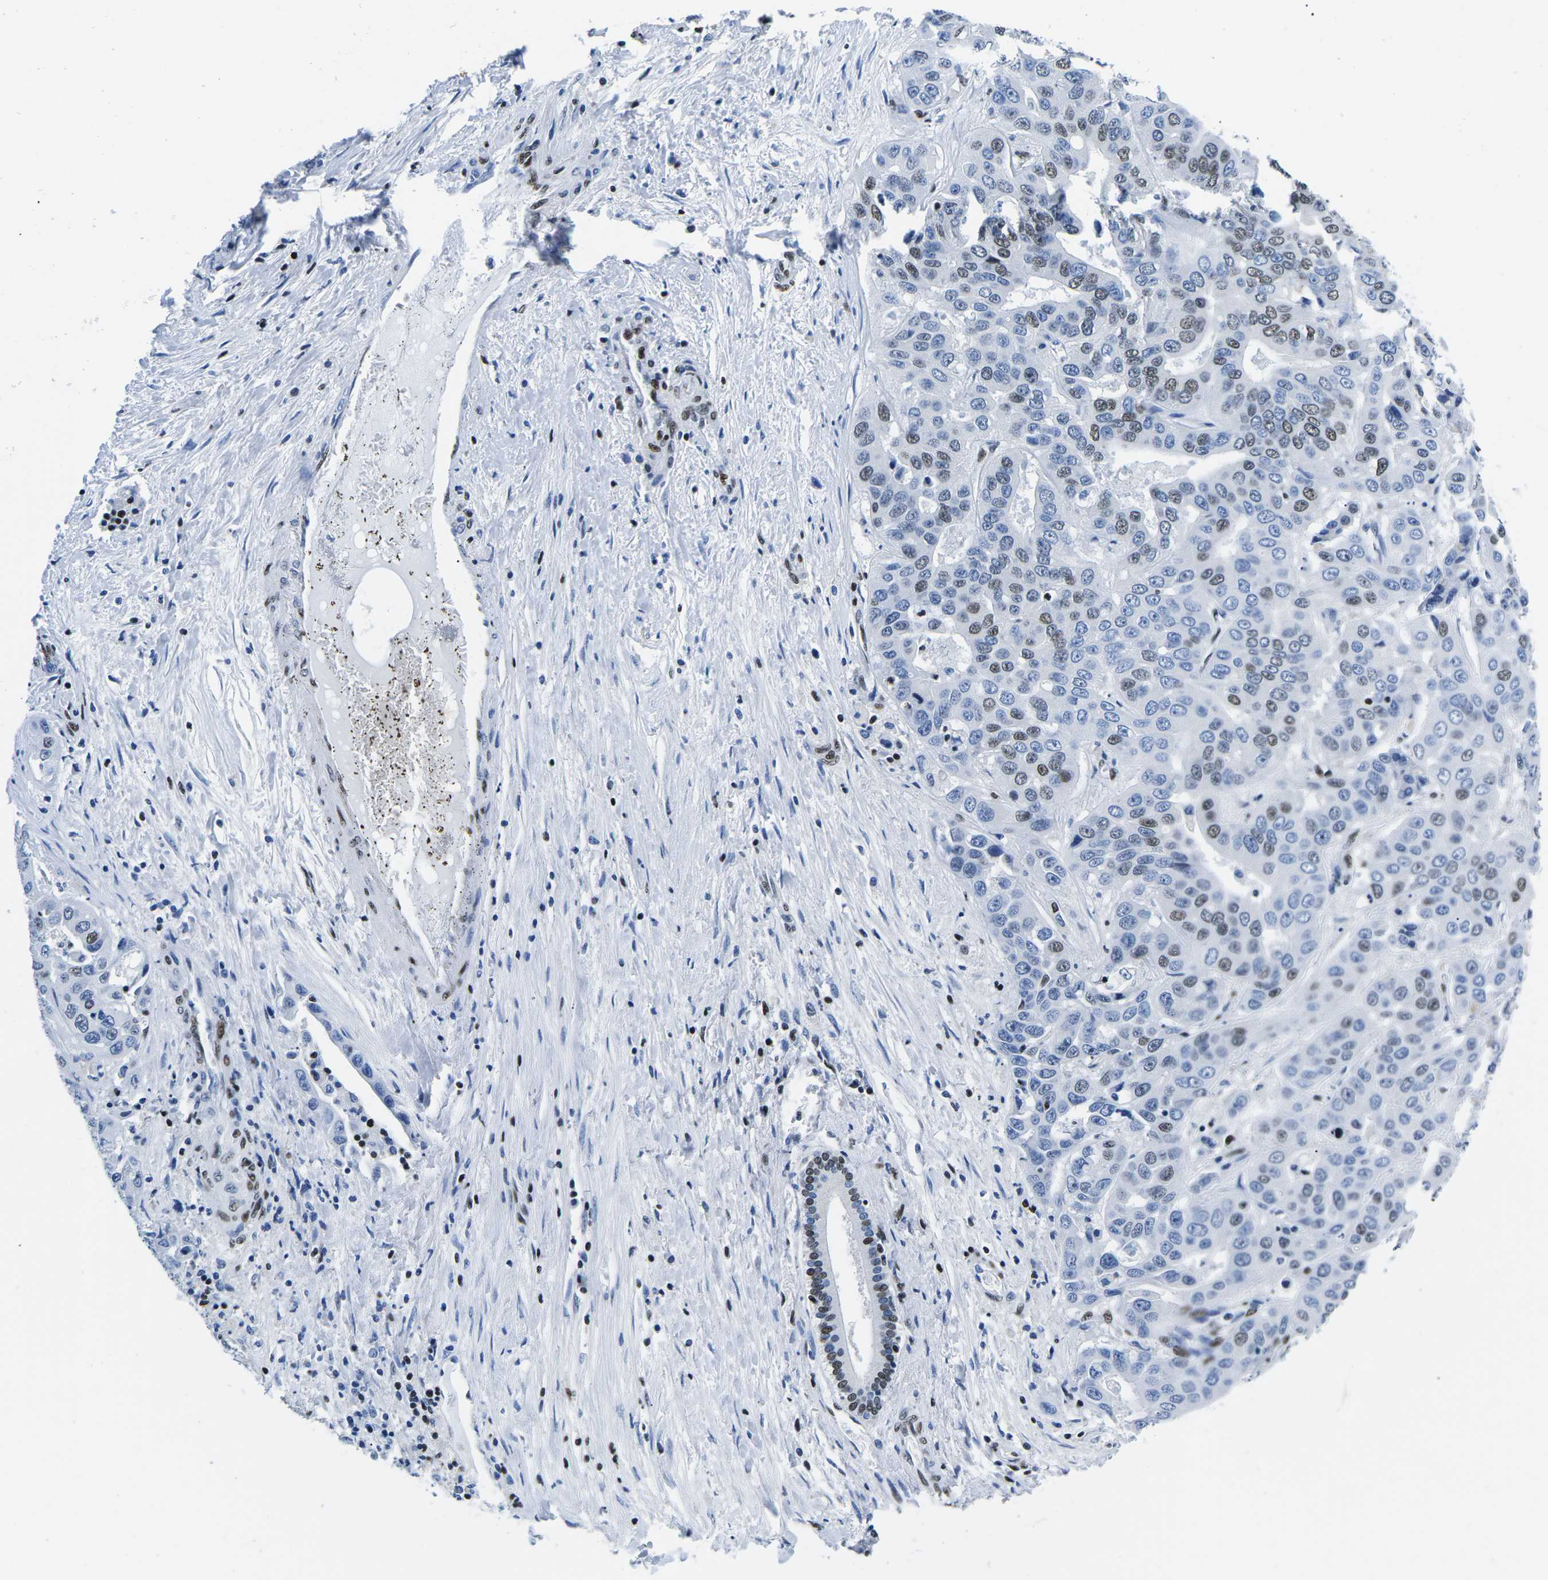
{"staining": {"intensity": "weak", "quantity": "25%-75%", "location": "nuclear"}, "tissue": "liver cancer", "cell_type": "Tumor cells", "image_type": "cancer", "snomed": [{"axis": "morphology", "description": "Cholangiocarcinoma"}, {"axis": "topography", "description": "Liver"}], "caption": "Approximately 25%-75% of tumor cells in human cholangiocarcinoma (liver) demonstrate weak nuclear protein expression as visualized by brown immunohistochemical staining.", "gene": "ATF1", "patient": {"sex": "female", "age": 52}}